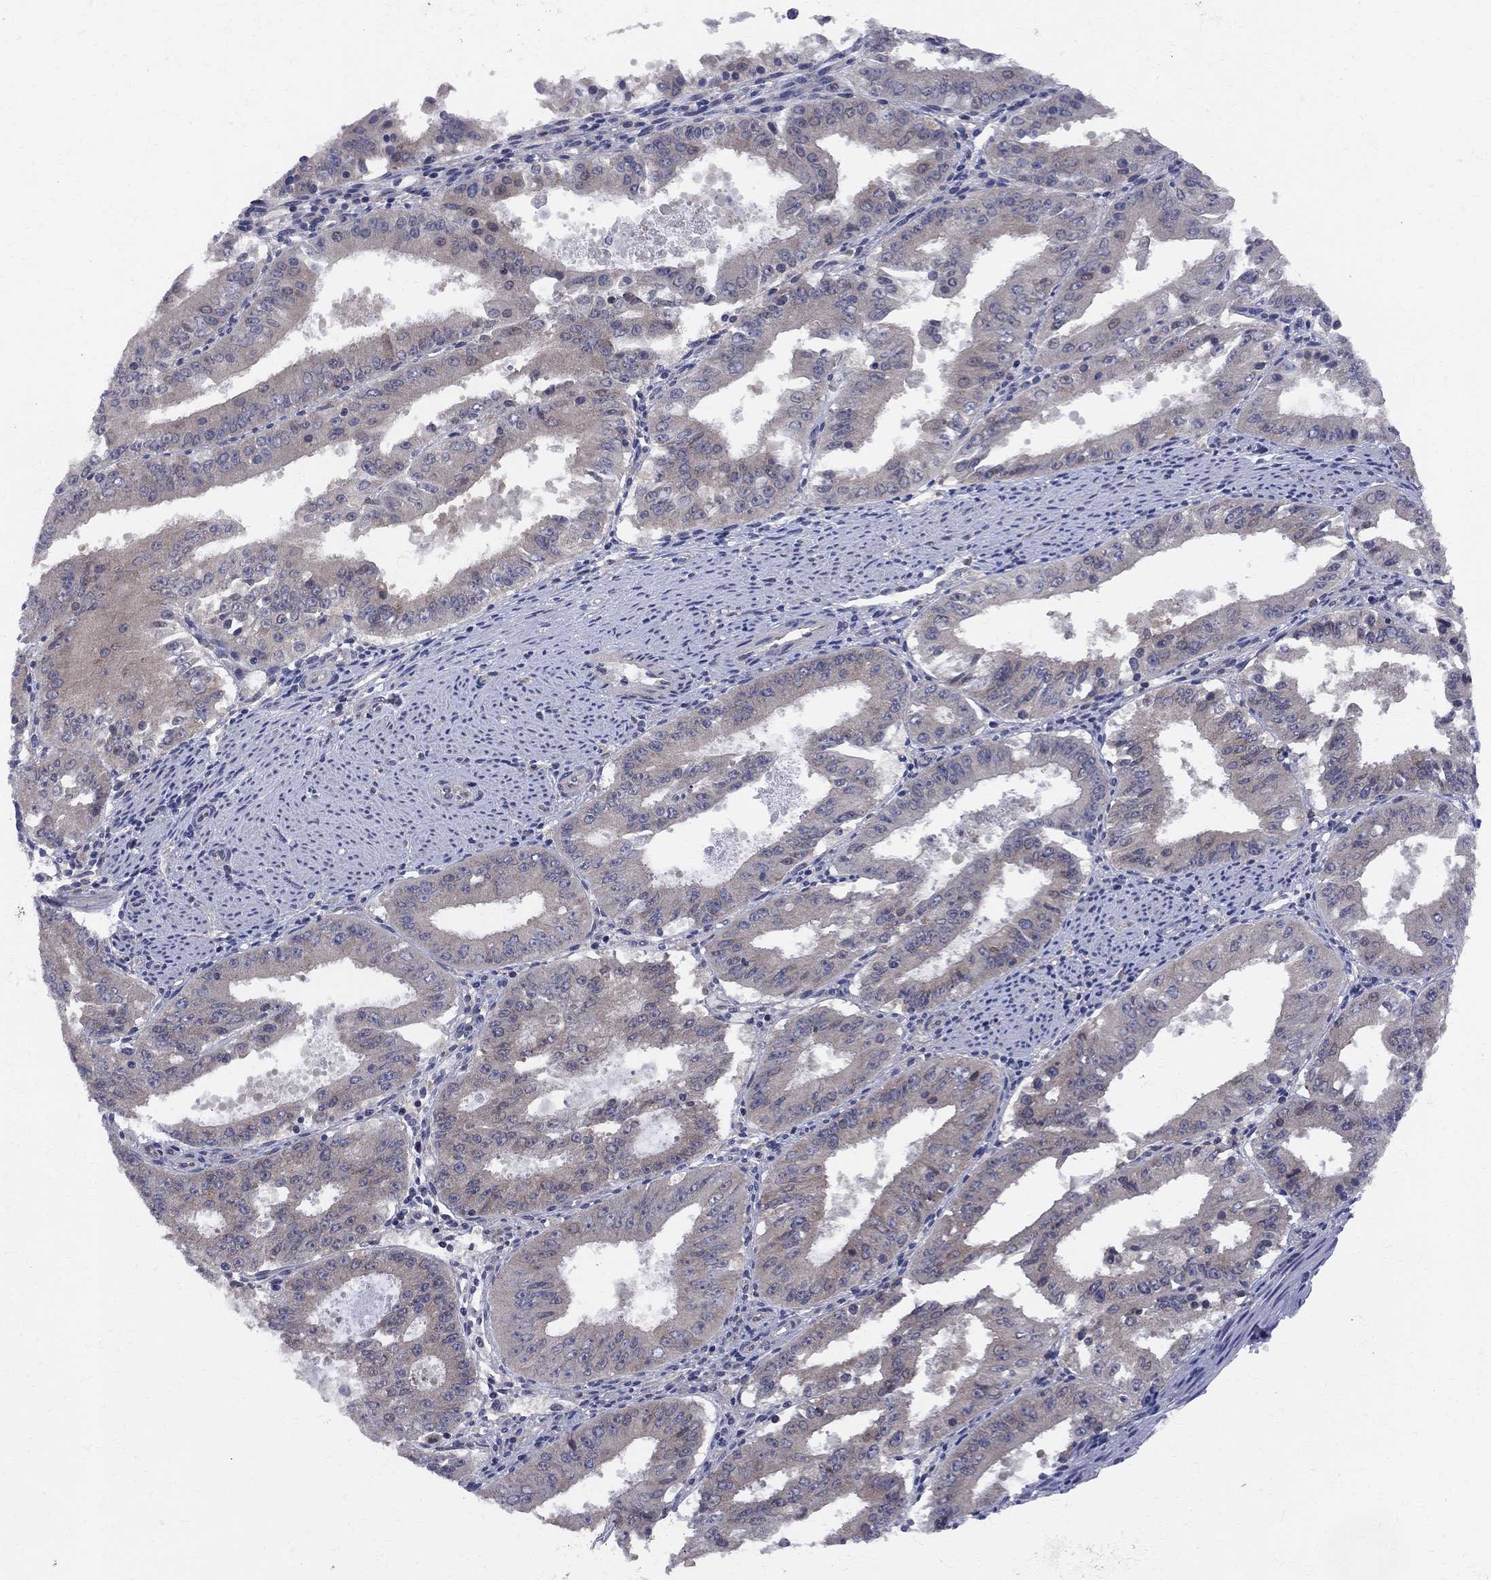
{"staining": {"intensity": "weak", "quantity": ">75%", "location": "cytoplasmic/membranous"}, "tissue": "ovarian cancer", "cell_type": "Tumor cells", "image_type": "cancer", "snomed": [{"axis": "morphology", "description": "Carcinoma, endometroid"}, {"axis": "topography", "description": "Ovary"}], "caption": "Weak cytoplasmic/membranous staining for a protein is seen in approximately >75% of tumor cells of ovarian cancer (endometroid carcinoma) using IHC.", "gene": "CNOT11", "patient": {"sex": "female", "age": 42}}